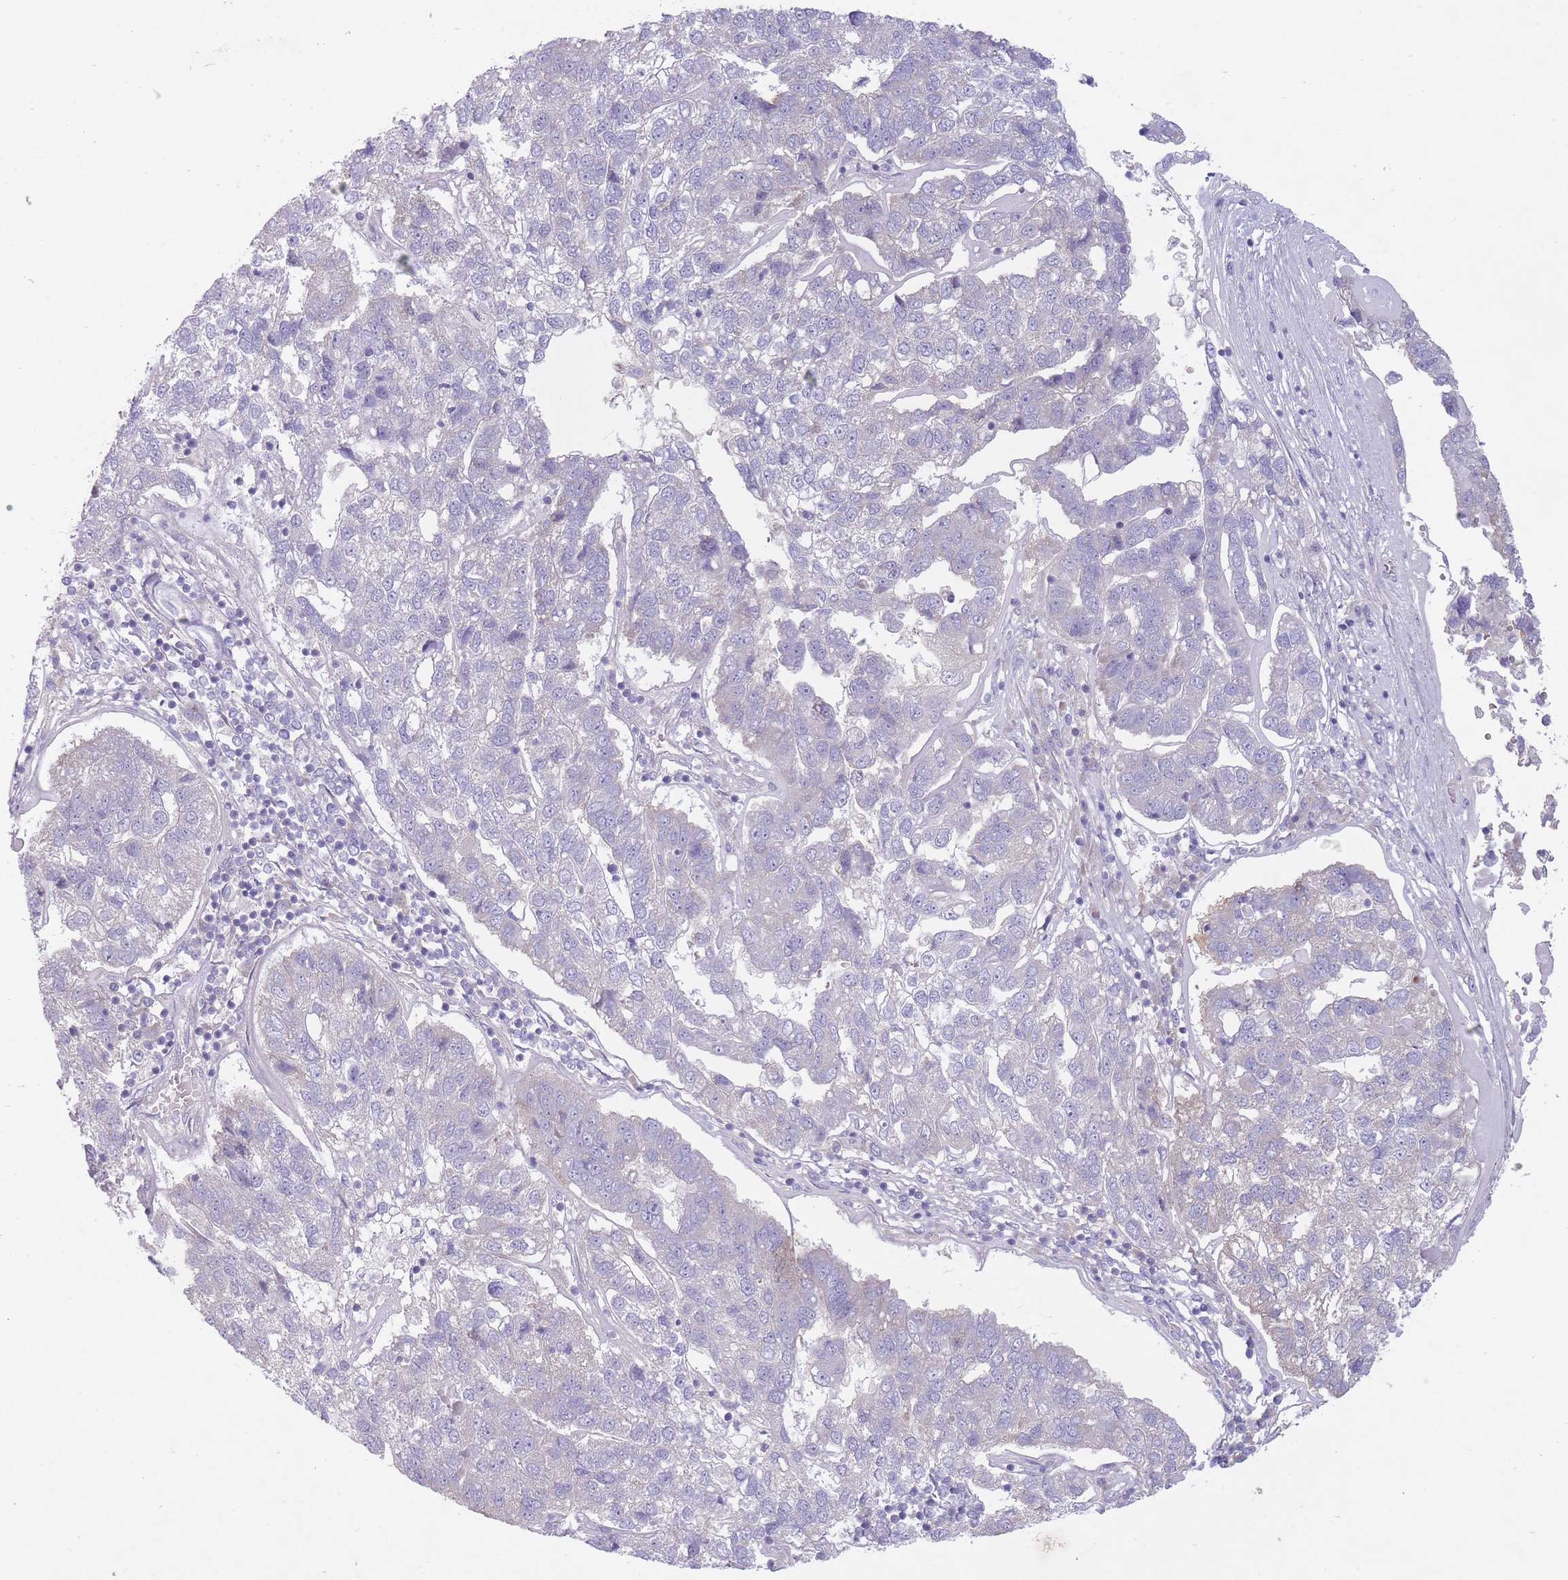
{"staining": {"intensity": "negative", "quantity": "none", "location": "none"}, "tissue": "pancreatic cancer", "cell_type": "Tumor cells", "image_type": "cancer", "snomed": [{"axis": "morphology", "description": "Adenocarcinoma, NOS"}, {"axis": "topography", "description": "Pancreas"}], "caption": "IHC image of pancreatic cancer (adenocarcinoma) stained for a protein (brown), which shows no staining in tumor cells.", "gene": "PNPLA5", "patient": {"sex": "female", "age": 61}}